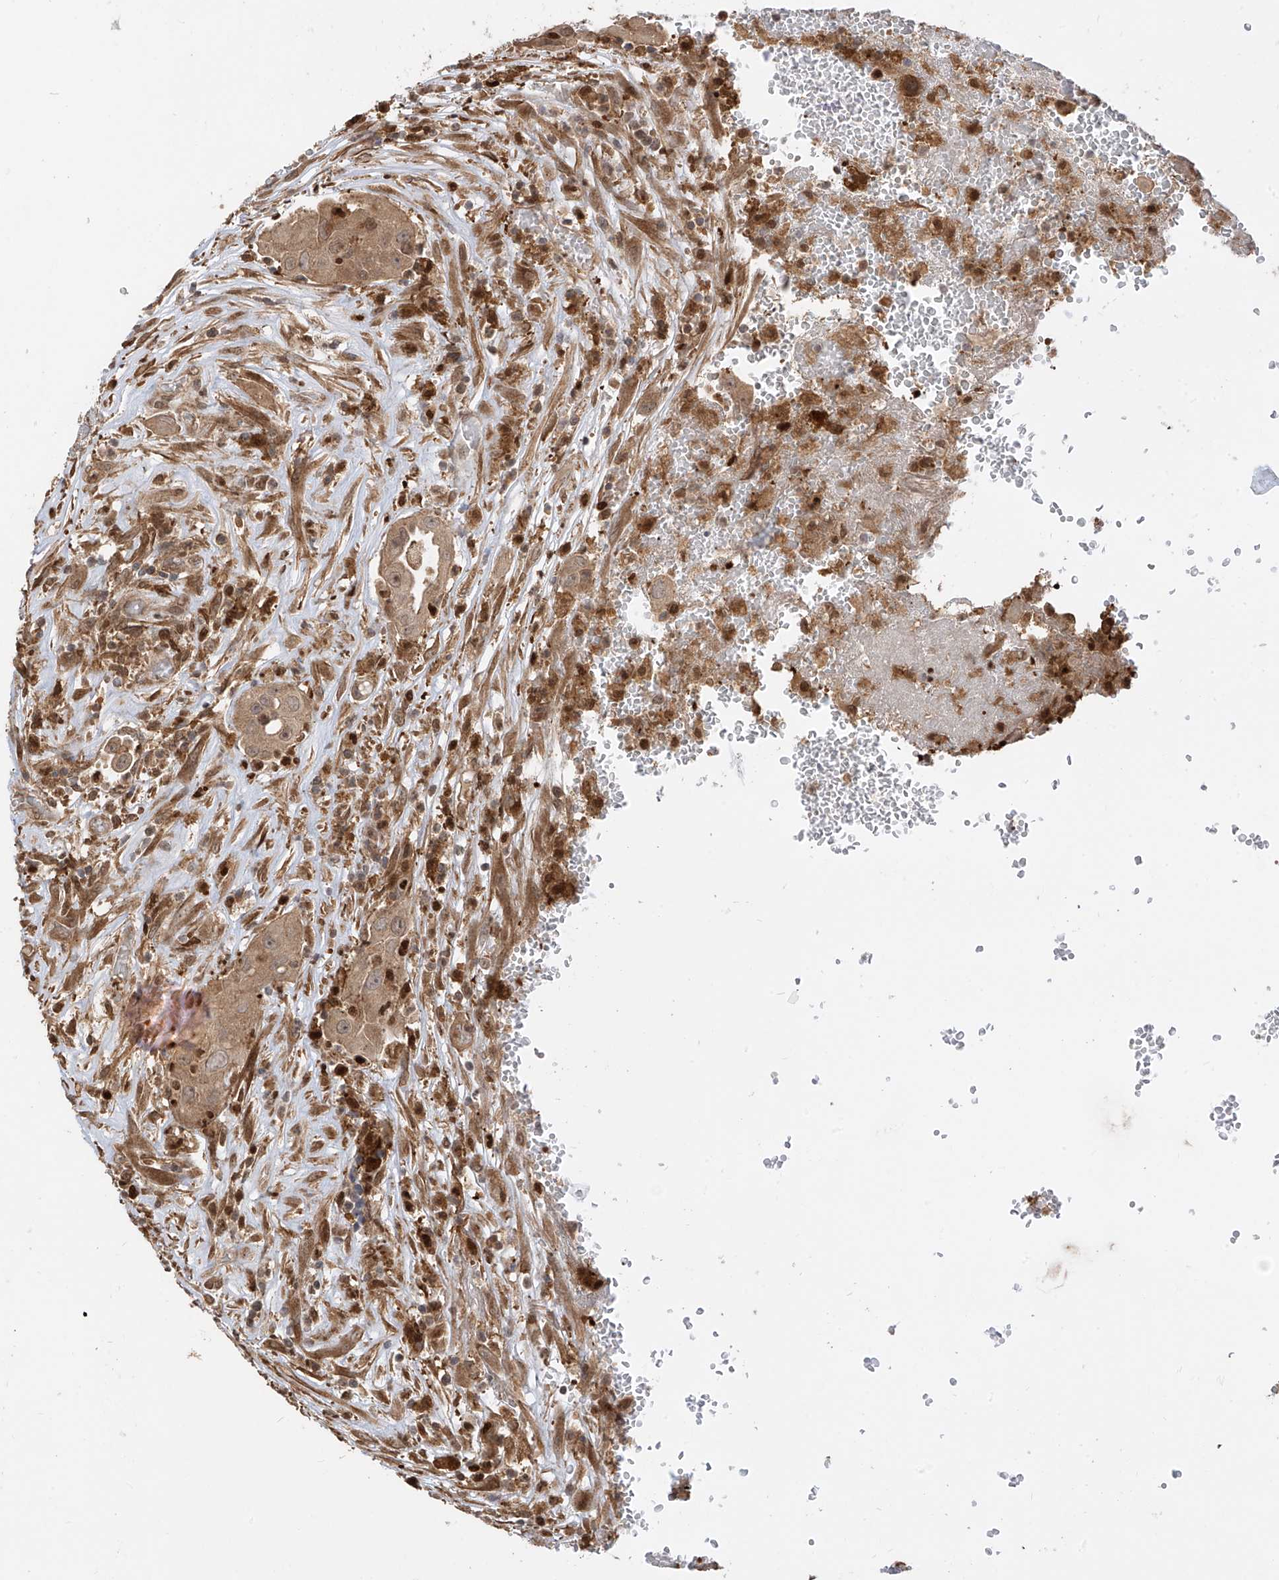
{"staining": {"intensity": "weak", "quantity": ">75%", "location": "cytoplasmic/membranous"}, "tissue": "thyroid cancer", "cell_type": "Tumor cells", "image_type": "cancer", "snomed": [{"axis": "morphology", "description": "Papillary adenocarcinoma, NOS"}, {"axis": "topography", "description": "Thyroid gland"}], "caption": "Immunohistochemistry (IHC) photomicrograph of neoplastic tissue: human thyroid cancer (papillary adenocarcinoma) stained using immunohistochemistry (IHC) exhibits low levels of weak protein expression localized specifically in the cytoplasmic/membranous of tumor cells, appearing as a cytoplasmic/membranous brown color.", "gene": "ATAD2B", "patient": {"sex": "male", "age": 77}}